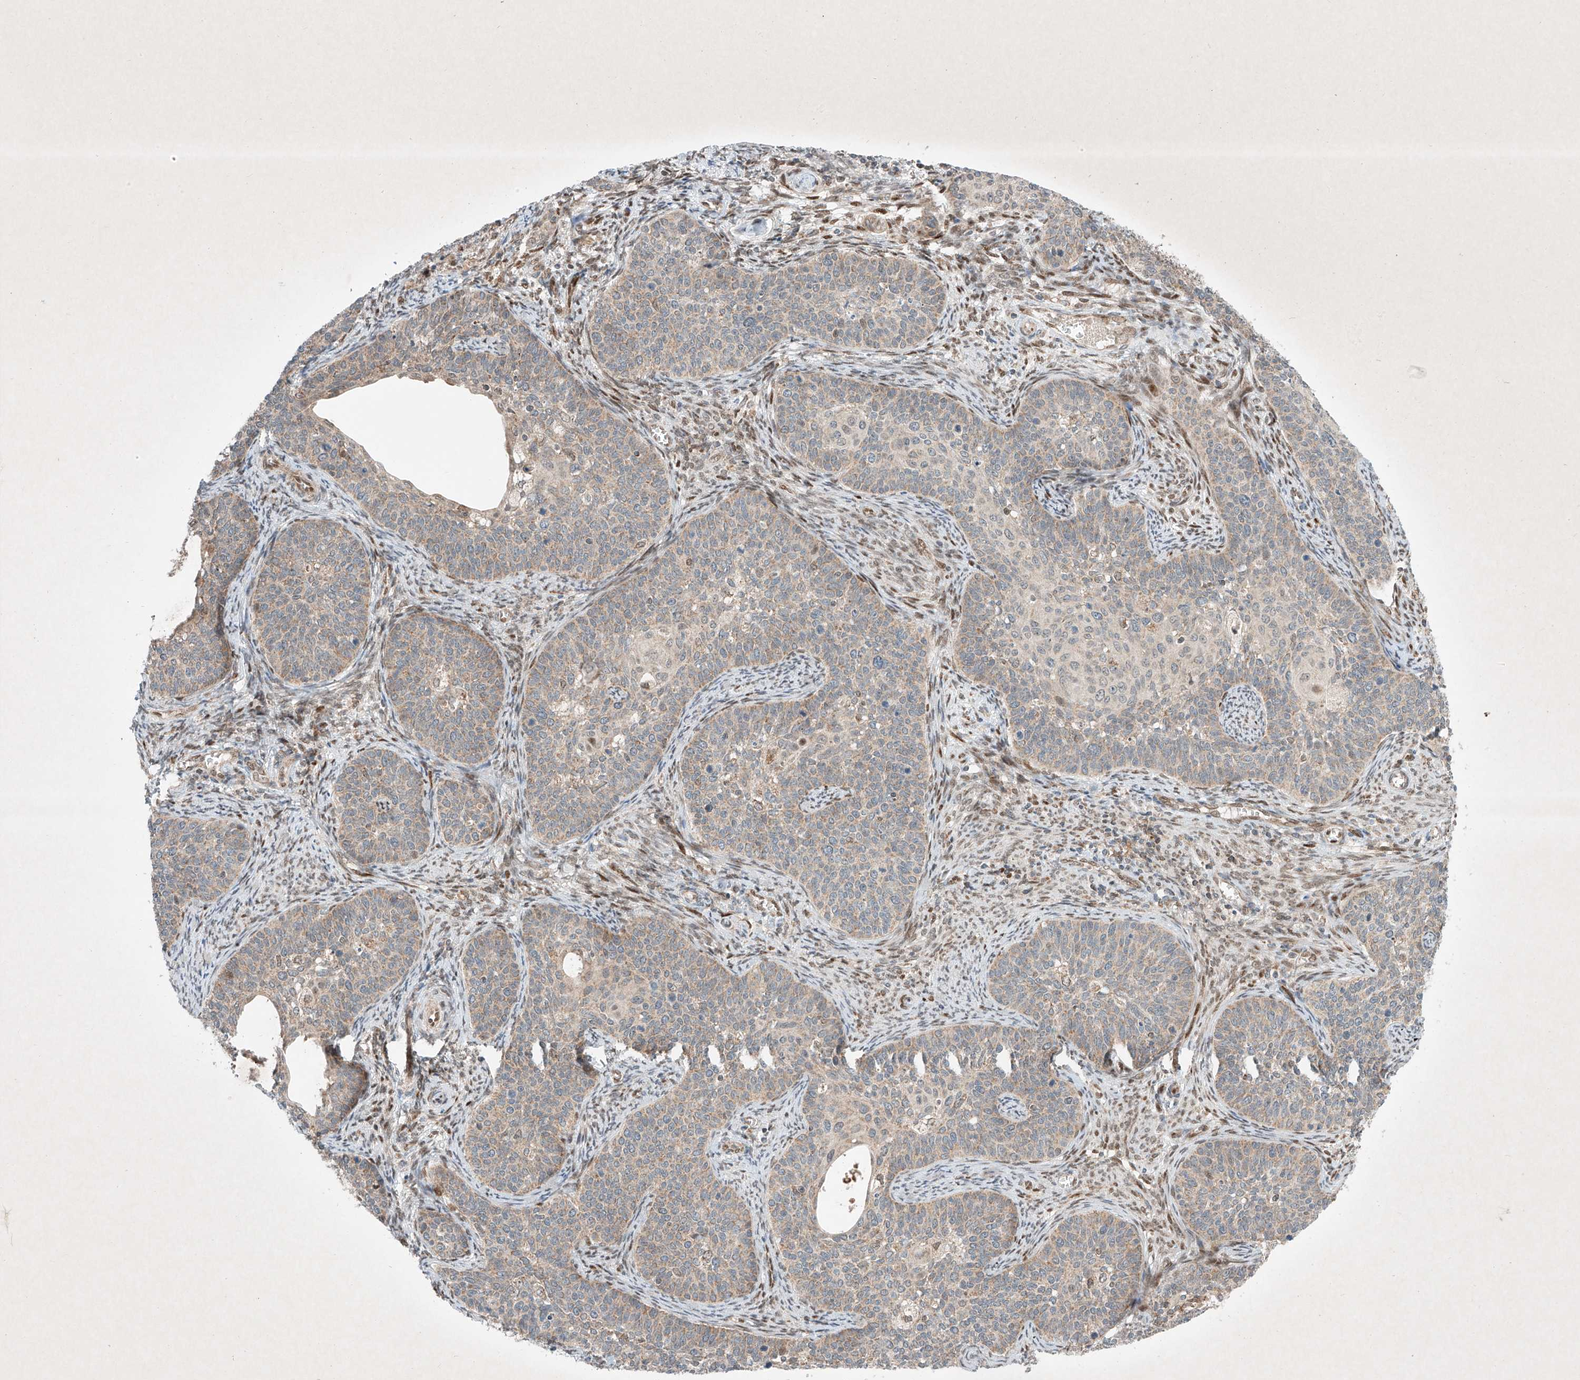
{"staining": {"intensity": "moderate", "quantity": "<25%", "location": "cytoplasmic/membranous"}, "tissue": "cervical cancer", "cell_type": "Tumor cells", "image_type": "cancer", "snomed": [{"axis": "morphology", "description": "Squamous cell carcinoma, NOS"}, {"axis": "topography", "description": "Cervix"}], "caption": "Brown immunohistochemical staining in cervical cancer (squamous cell carcinoma) exhibits moderate cytoplasmic/membranous staining in about <25% of tumor cells. (DAB (3,3'-diaminobenzidine) IHC, brown staining for protein, blue staining for nuclei).", "gene": "EPG5", "patient": {"sex": "female", "age": 33}}